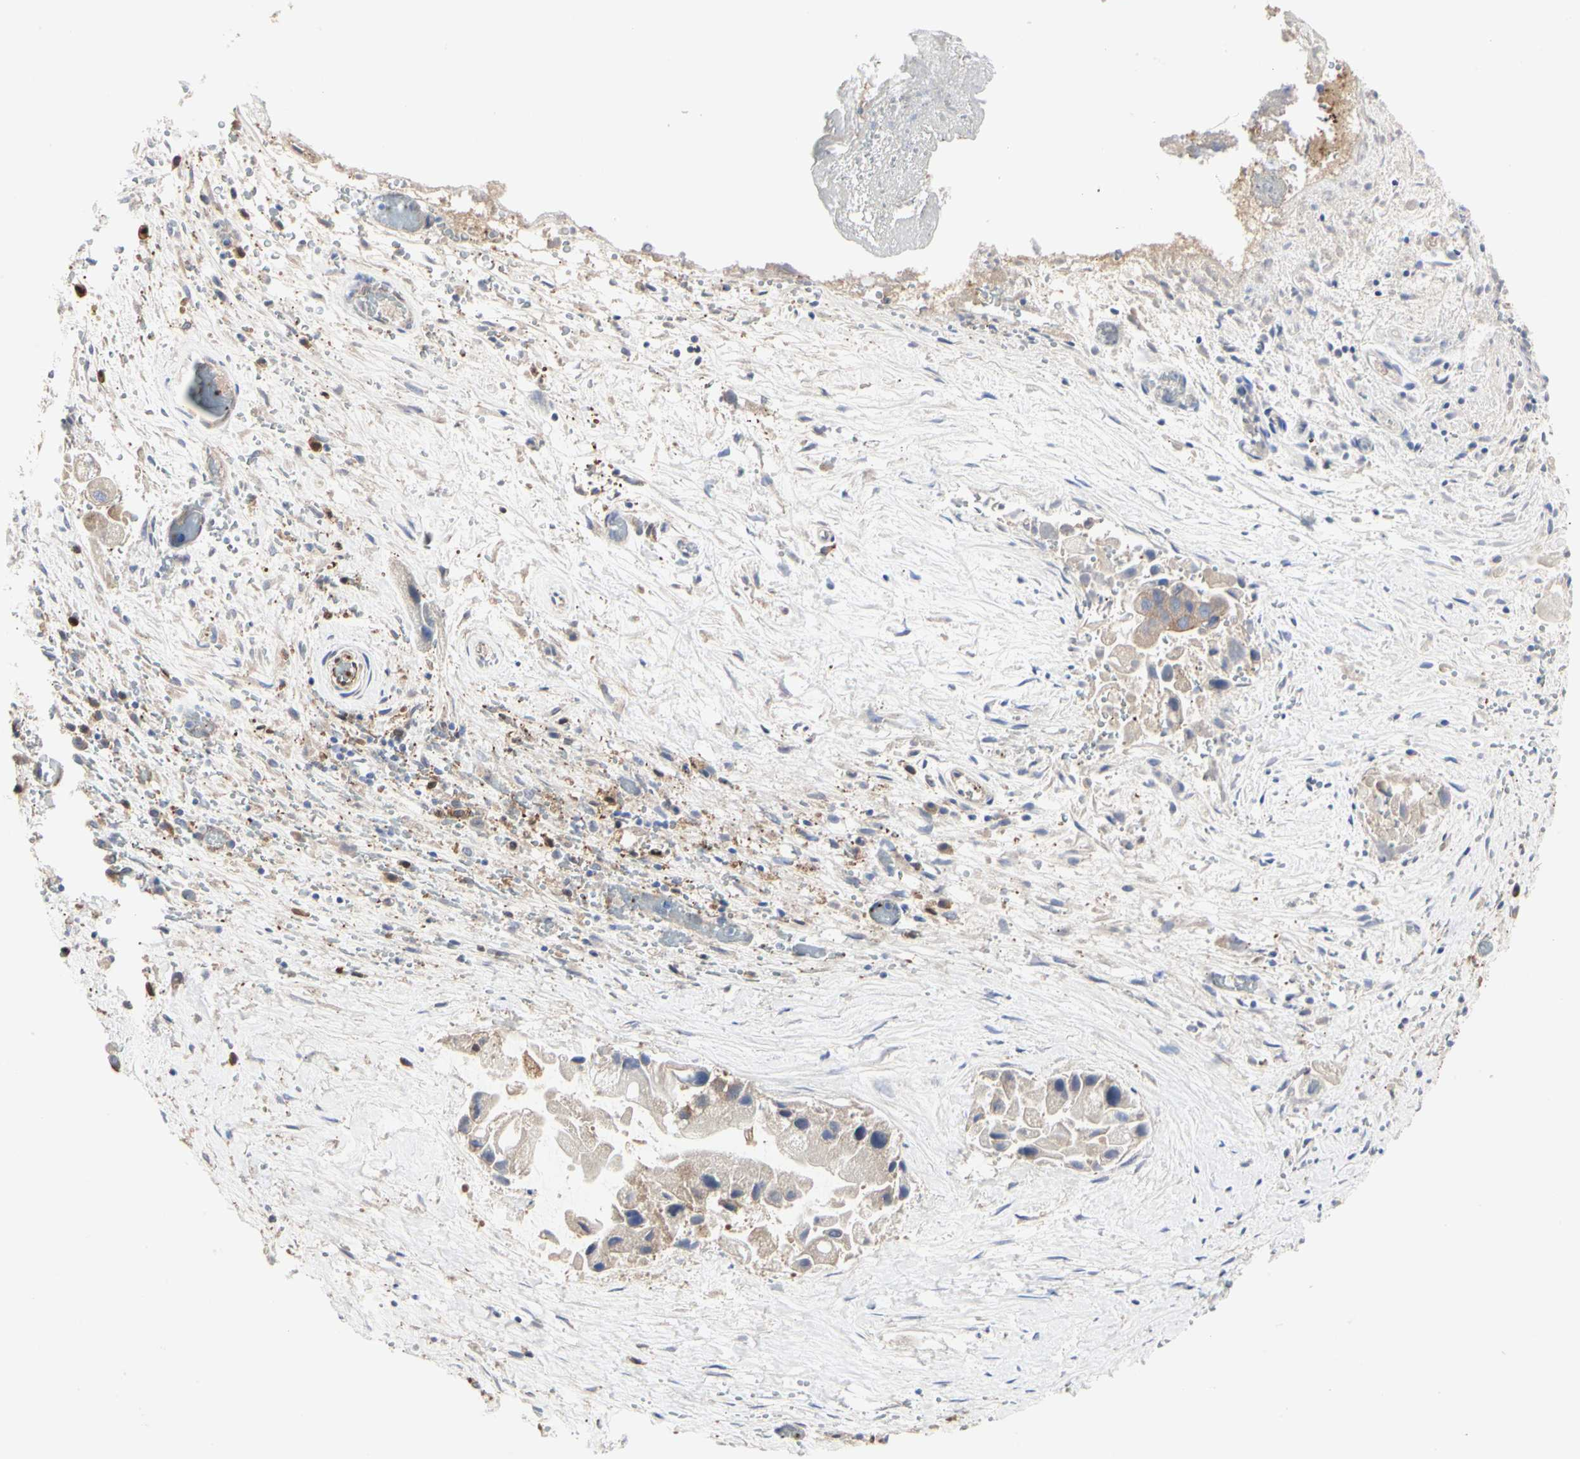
{"staining": {"intensity": "weak", "quantity": "25%-75%", "location": "cytoplasmic/membranous"}, "tissue": "liver cancer", "cell_type": "Tumor cells", "image_type": "cancer", "snomed": [{"axis": "morphology", "description": "Normal tissue, NOS"}, {"axis": "morphology", "description": "Cholangiocarcinoma"}, {"axis": "topography", "description": "Liver"}, {"axis": "topography", "description": "Peripheral nerve tissue"}], "caption": "Protein staining demonstrates weak cytoplasmic/membranous positivity in about 25%-75% of tumor cells in liver cancer. (Stains: DAB (3,3'-diaminobenzidine) in brown, nuclei in blue, Microscopy: brightfield microscopy at high magnification).", "gene": "C3orf52", "patient": {"sex": "male", "age": 50}}